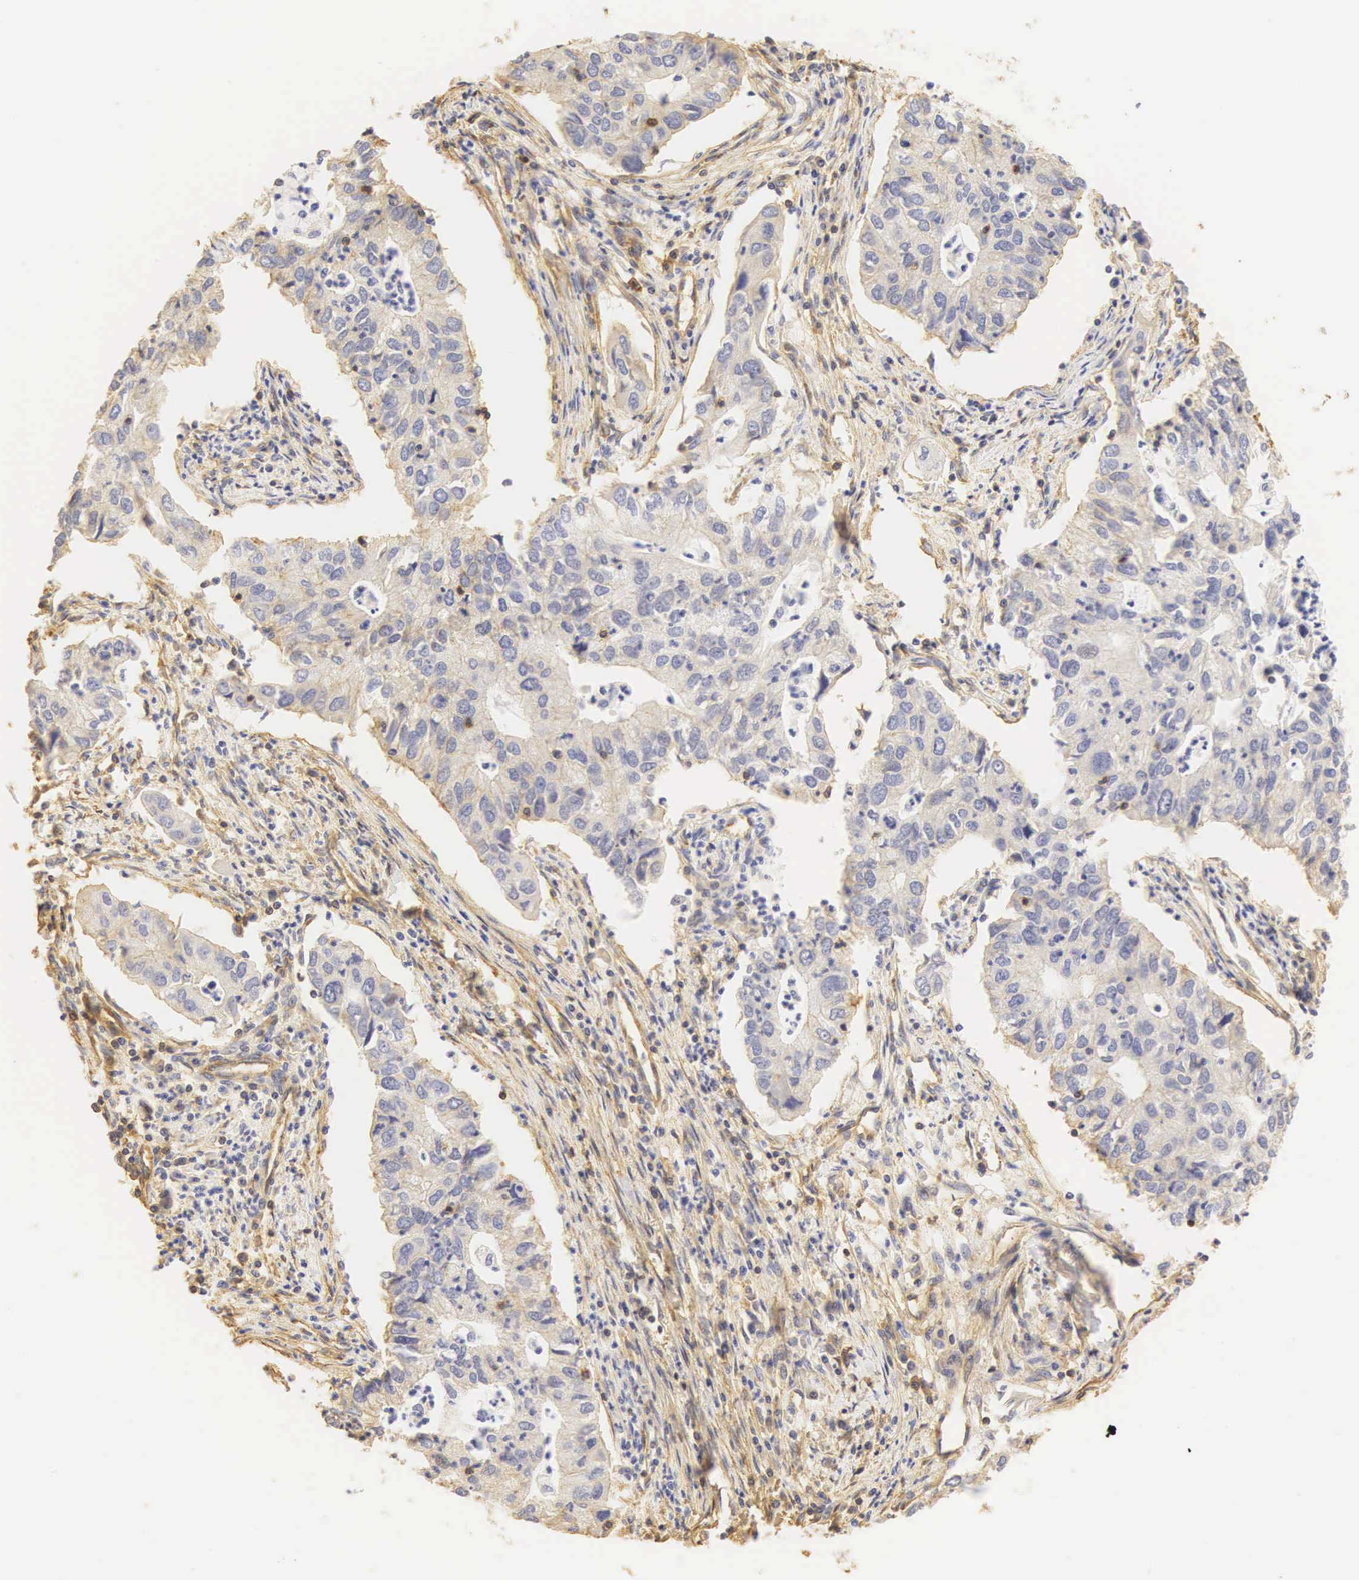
{"staining": {"intensity": "negative", "quantity": "none", "location": "none"}, "tissue": "lung cancer", "cell_type": "Tumor cells", "image_type": "cancer", "snomed": [{"axis": "morphology", "description": "Adenocarcinoma, NOS"}, {"axis": "topography", "description": "Lung"}], "caption": "Immunohistochemistry (IHC) of lung cancer shows no staining in tumor cells.", "gene": "CD99", "patient": {"sex": "male", "age": 48}}